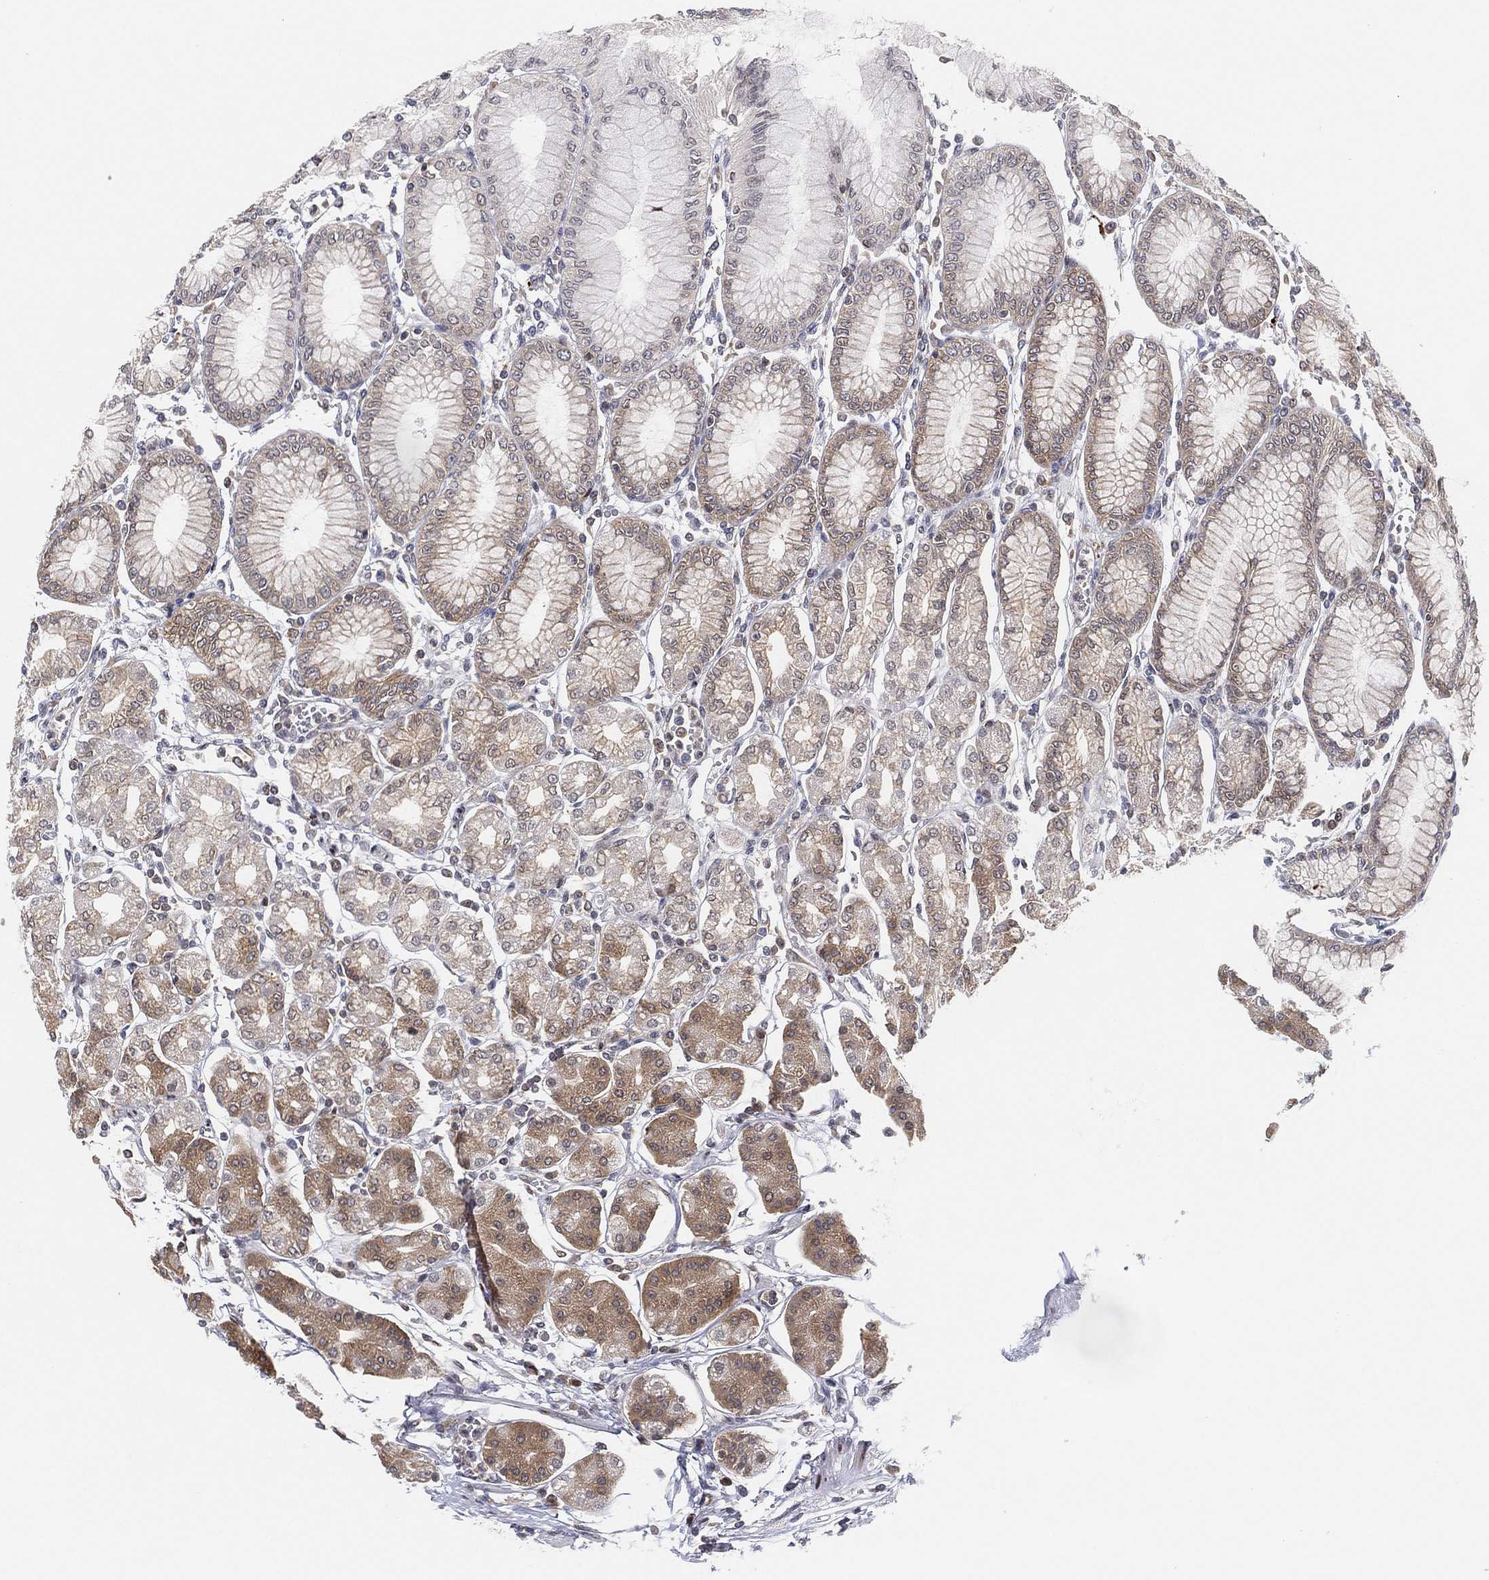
{"staining": {"intensity": "moderate", "quantity": "<25%", "location": "cytoplasmic/membranous"}, "tissue": "stomach", "cell_type": "Glandular cells", "image_type": "normal", "snomed": [{"axis": "morphology", "description": "Normal tissue, NOS"}, {"axis": "topography", "description": "Skeletal muscle"}, {"axis": "topography", "description": "Stomach"}], "caption": "An immunohistochemistry (IHC) image of normal tissue is shown. Protein staining in brown highlights moderate cytoplasmic/membranous positivity in stomach within glandular cells.", "gene": "TMTC4", "patient": {"sex": "female", "age": 57}}